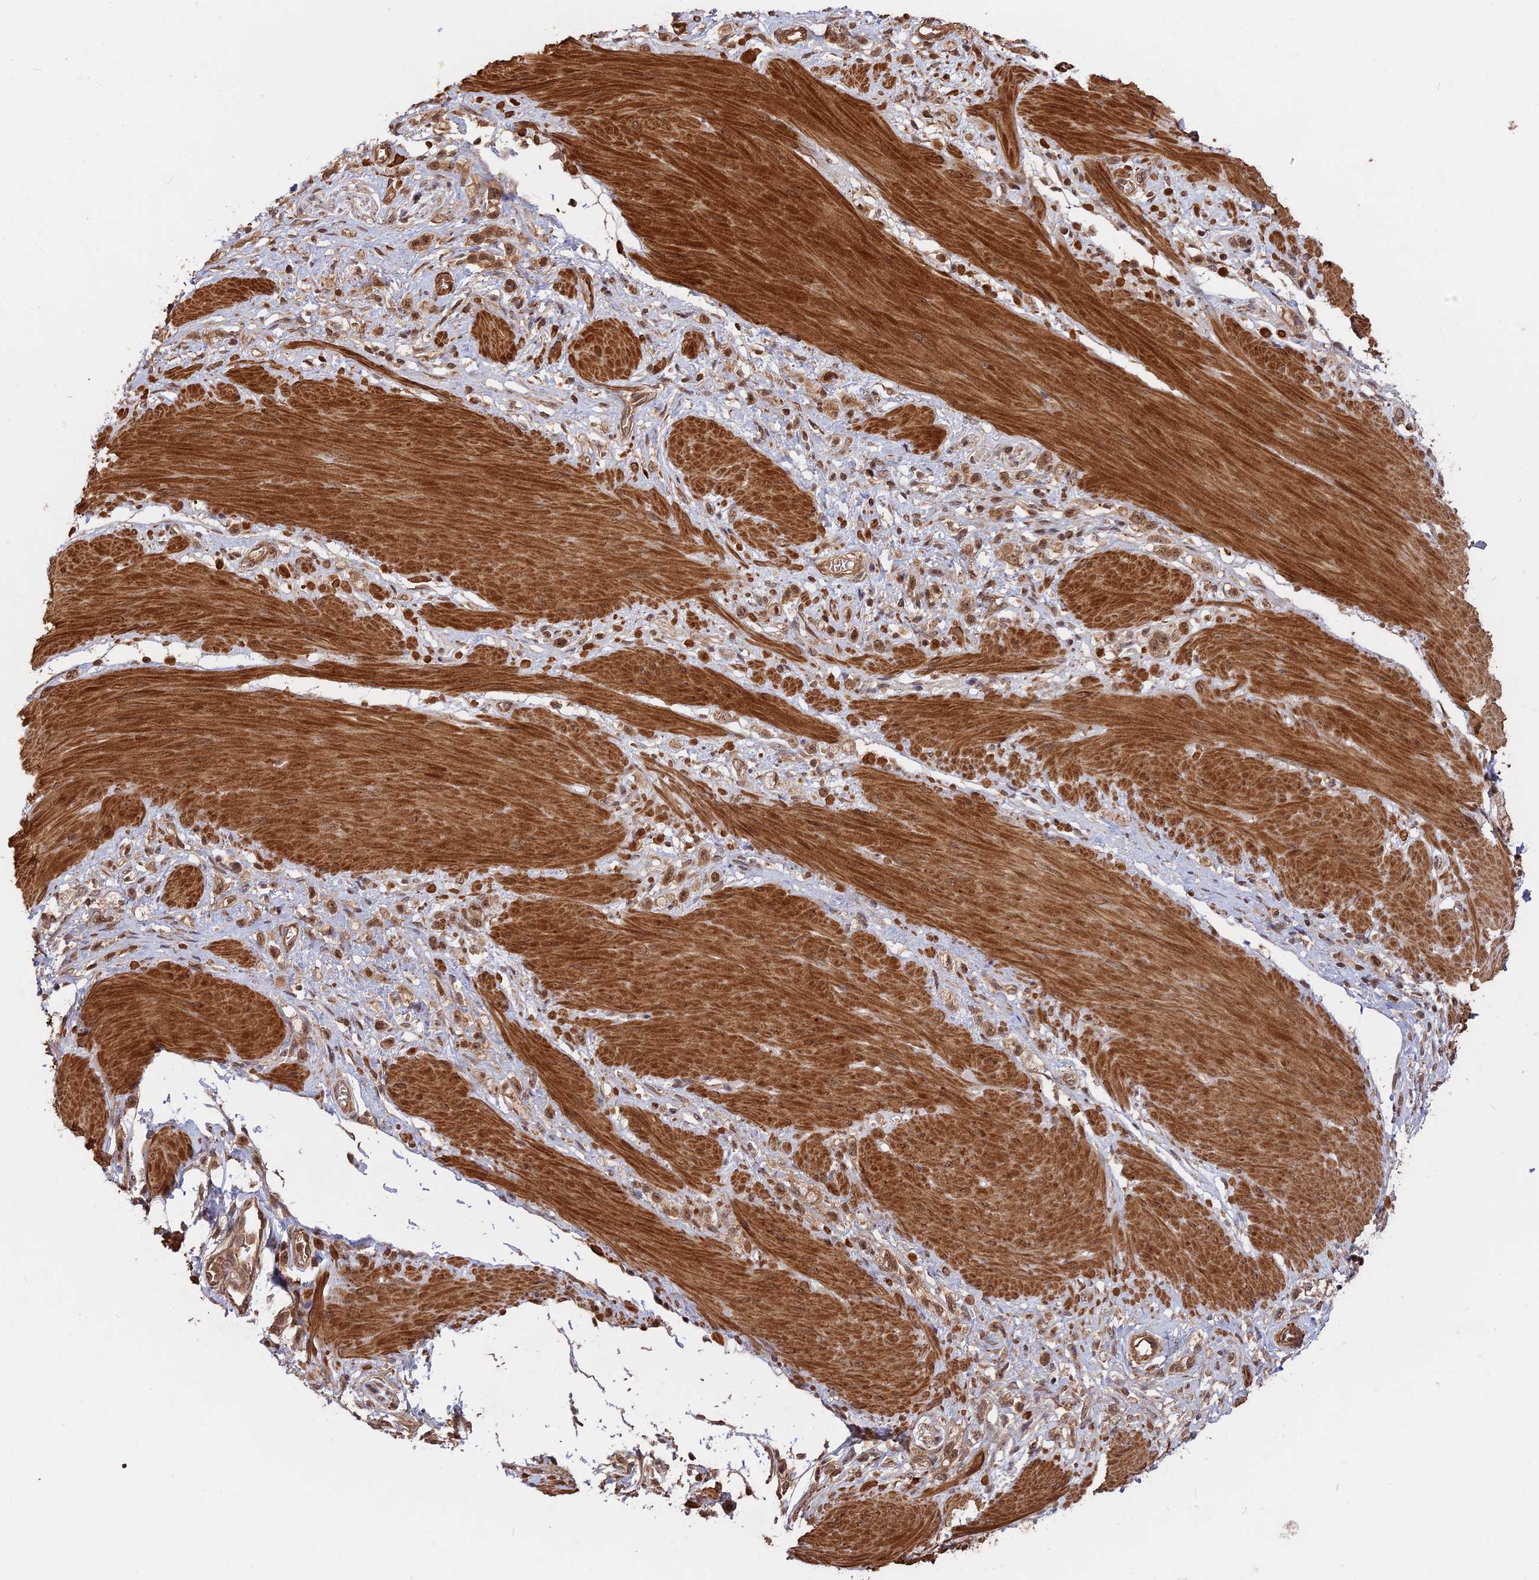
{"staining": {"intensity": "moderate", "quantity": ">75%", "location": "cytoplasmic/membranous,nuclear"}, "tissue": "stomach cancer", "cell_type": "Tumor cells", "image_type": "cancer", "snomed": [{"axis": "morphology", "description": "Adenocarcinoma, NOS"}, {"axis": "topography", "description": "Stomach"}], "caption": "Stomach cancer (adenocarcinoma) tissue exhibits moderate cytoplasmic/membranous and nuclear staining in approximately >75% of tumor cells, visualized by immunohistochemistry. (Brightfield microscopy of DAB IHC at high magnification).", "gene": "CCDC174", "patient": {"sex": "female", "age": 65}}